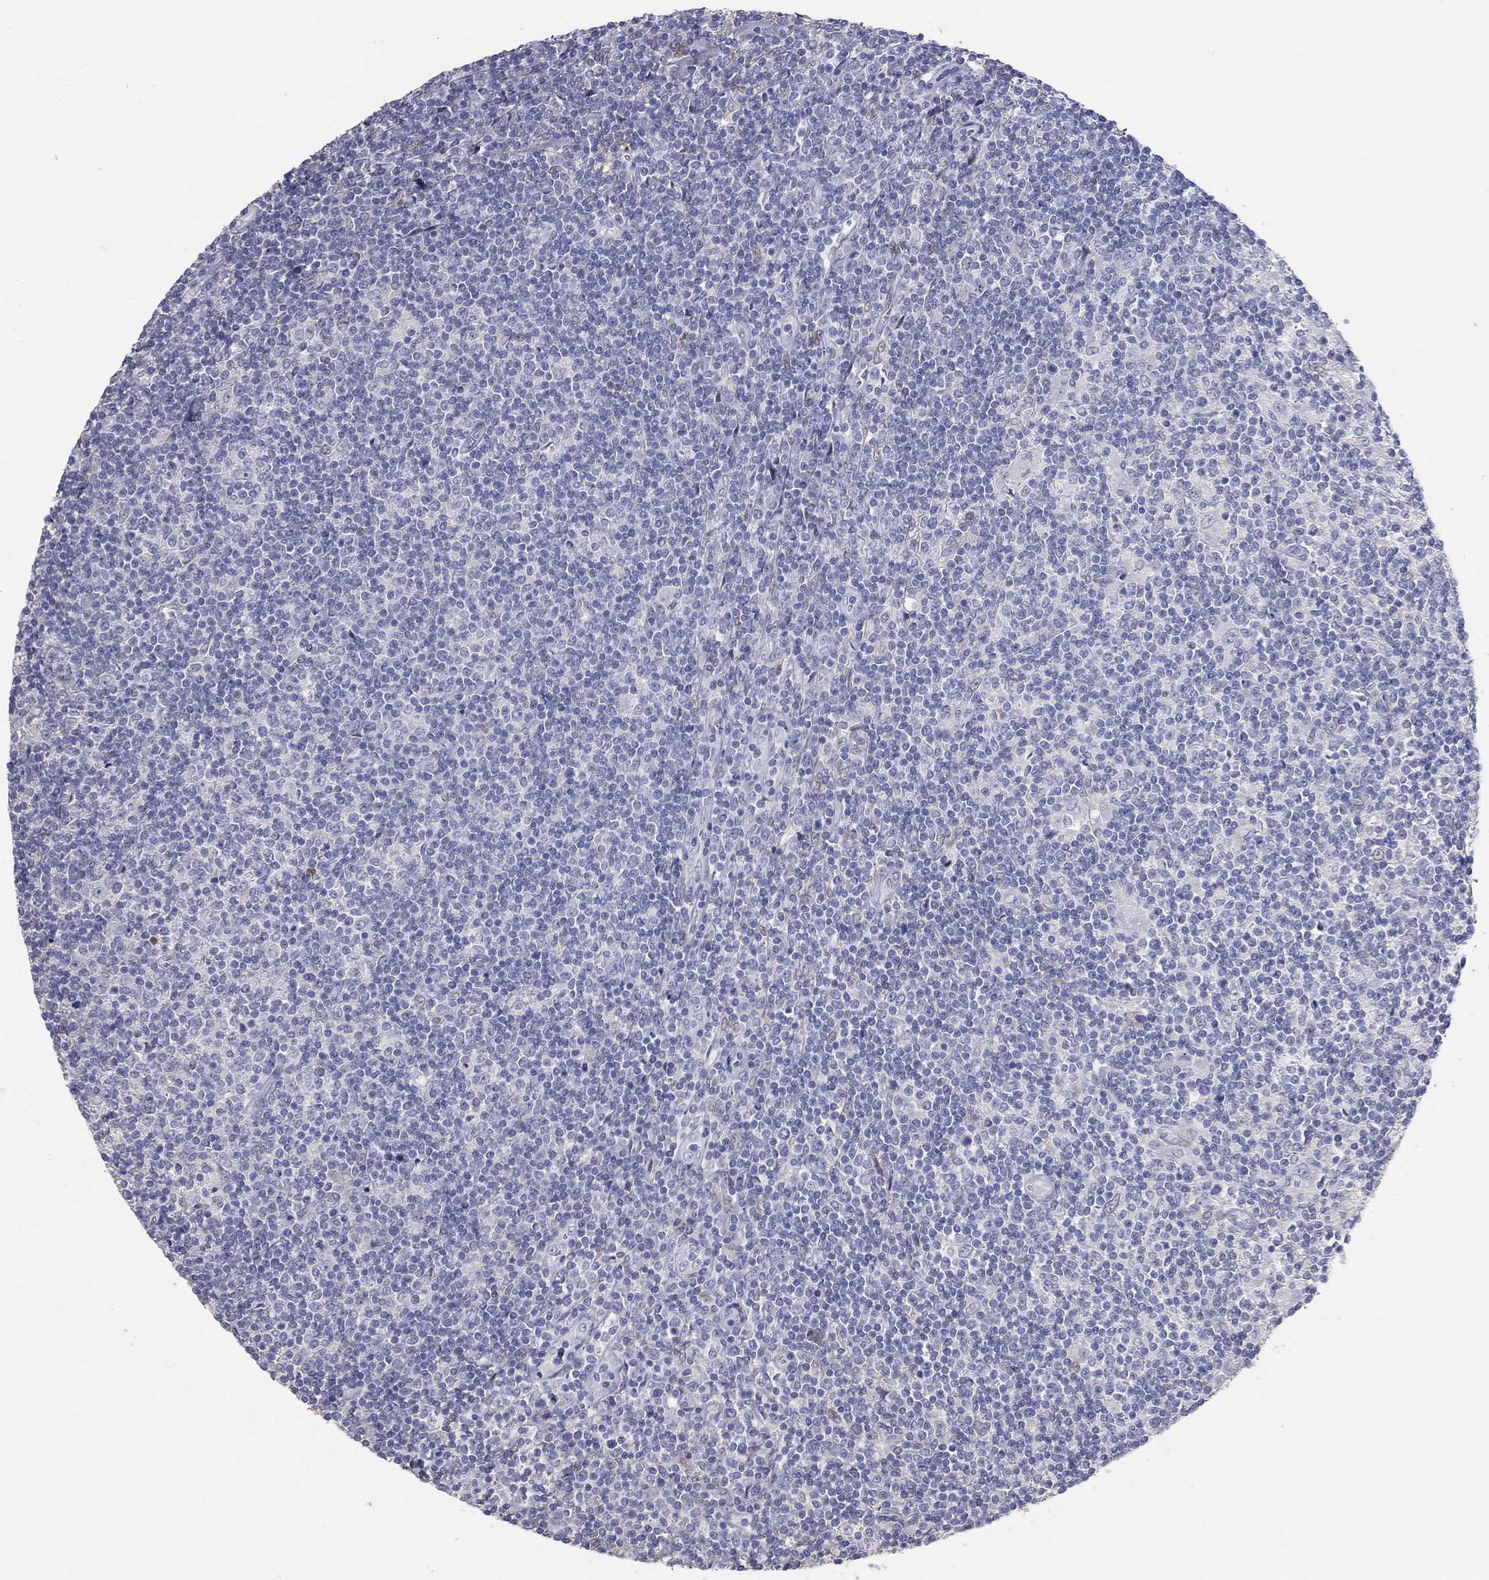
{"staining": {"intensity": "negative", "quantity": "none", "location": "none"}, "tissue": "lymphoma", "cell_type": "Tumor cells", "image_type": "cancer", "snomed": [{"axis": "morphology", "description": "Hodgkin's disease, NOS"}, {"axis": "topography", "description": "Lymph node"}], "caption": "Human lymphoma stained for a protein using immunohistochemistry displays no expression in tumor cells.", "gene": "FGF2", "patient": {"sex": "male", "age": 40}}